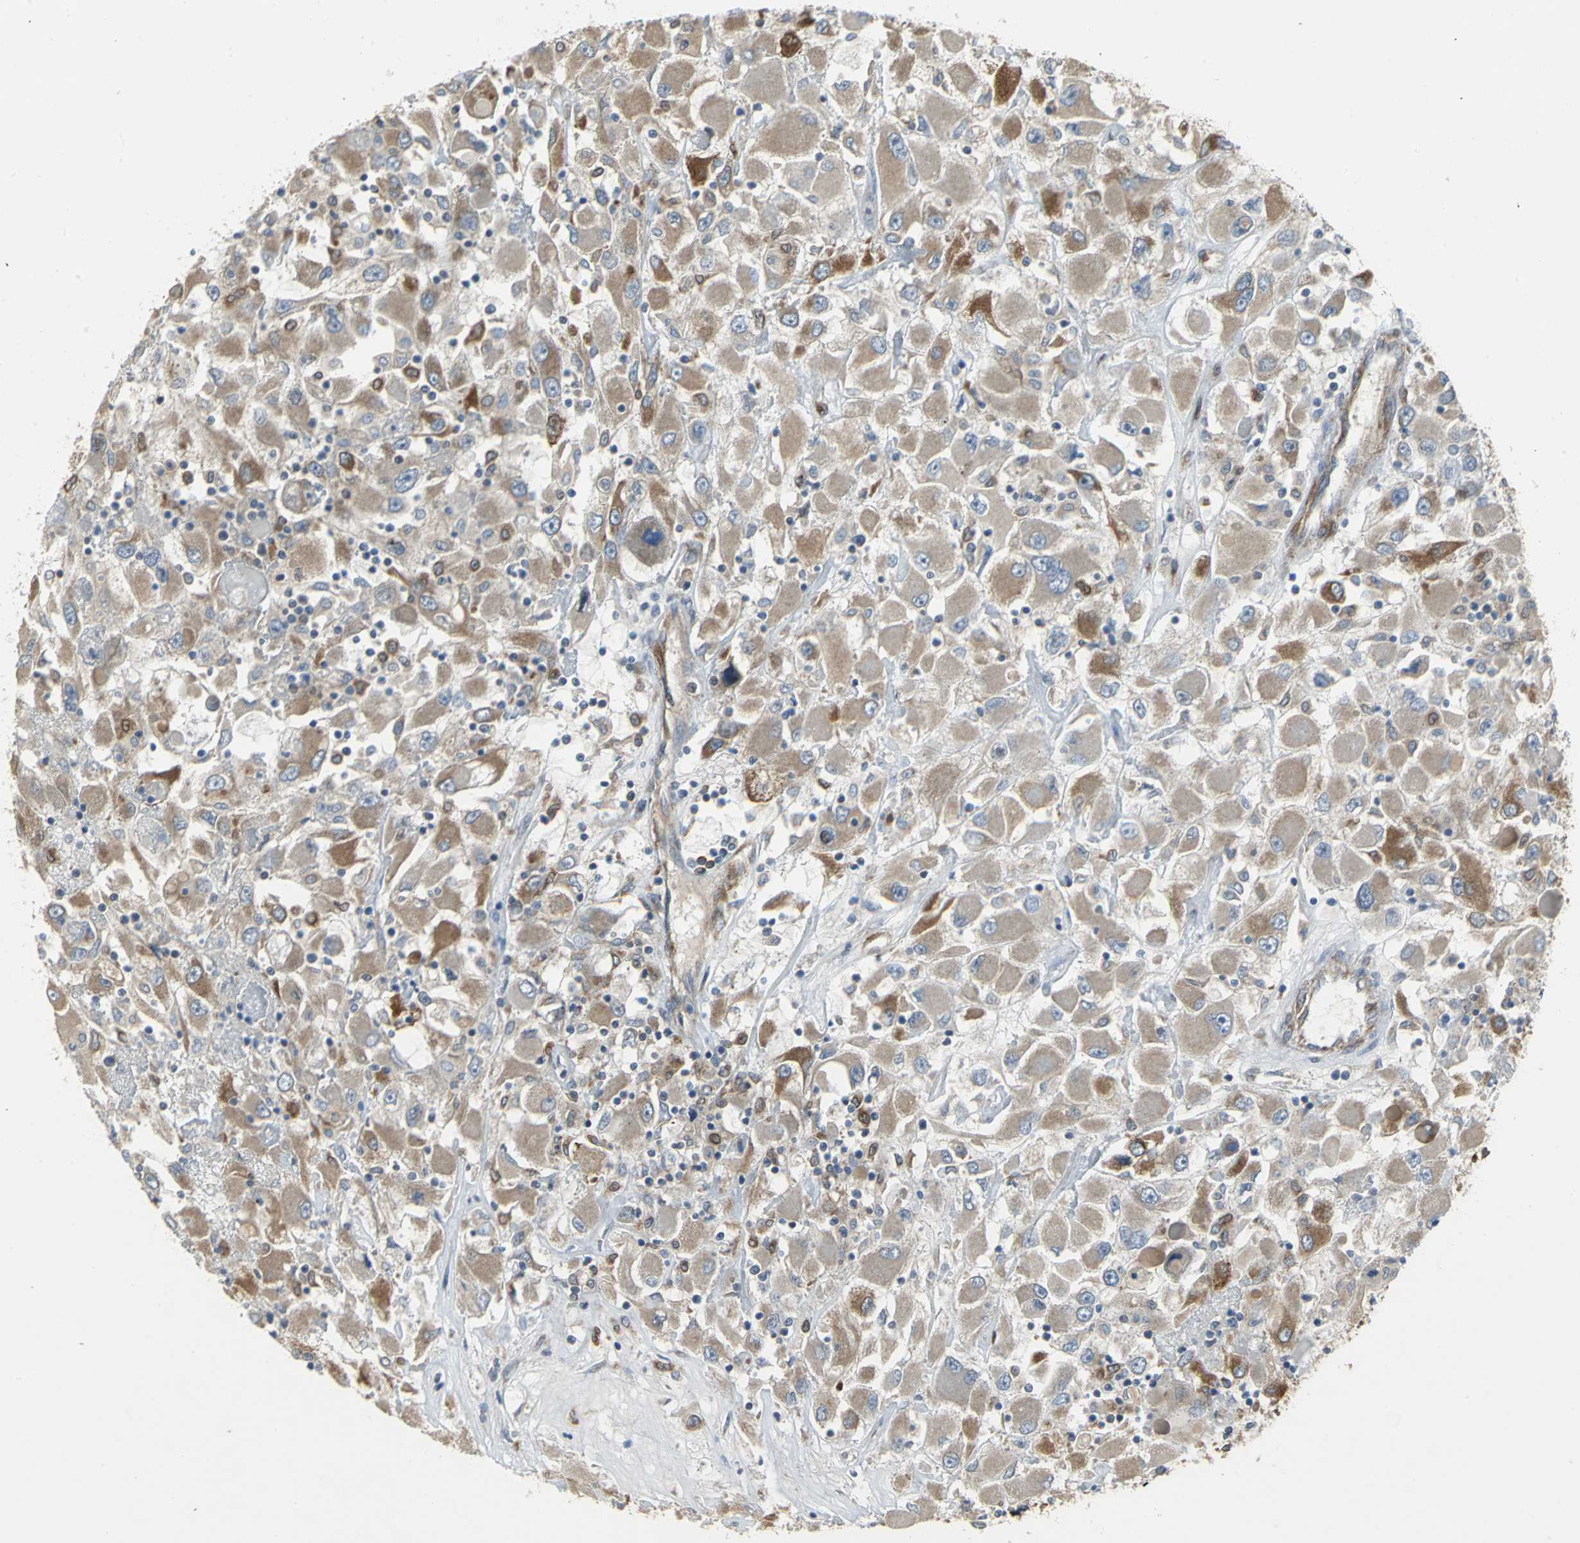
{"staining": {"intensity": "moderate", "quantity": "25%-75%", "location": "cytoplasmic/membranous"}, "tissue": "renal cancer", "cell_type": "Tumor cells", "image_type": "cancer", "snomed": [{"axis": "morphology", "description": "Adenocarcinoma, NOS"}, {"axis": "topography", "description": "Kidney"}], "caption": "Tumor cells show medium levels of moderate cytoplasmic/membranous staining in approximately 25%-75% of cells in human renal adenocarcinoma.", "gene": "SYVN1", "patient": {"sex": "female", "age": 52}}